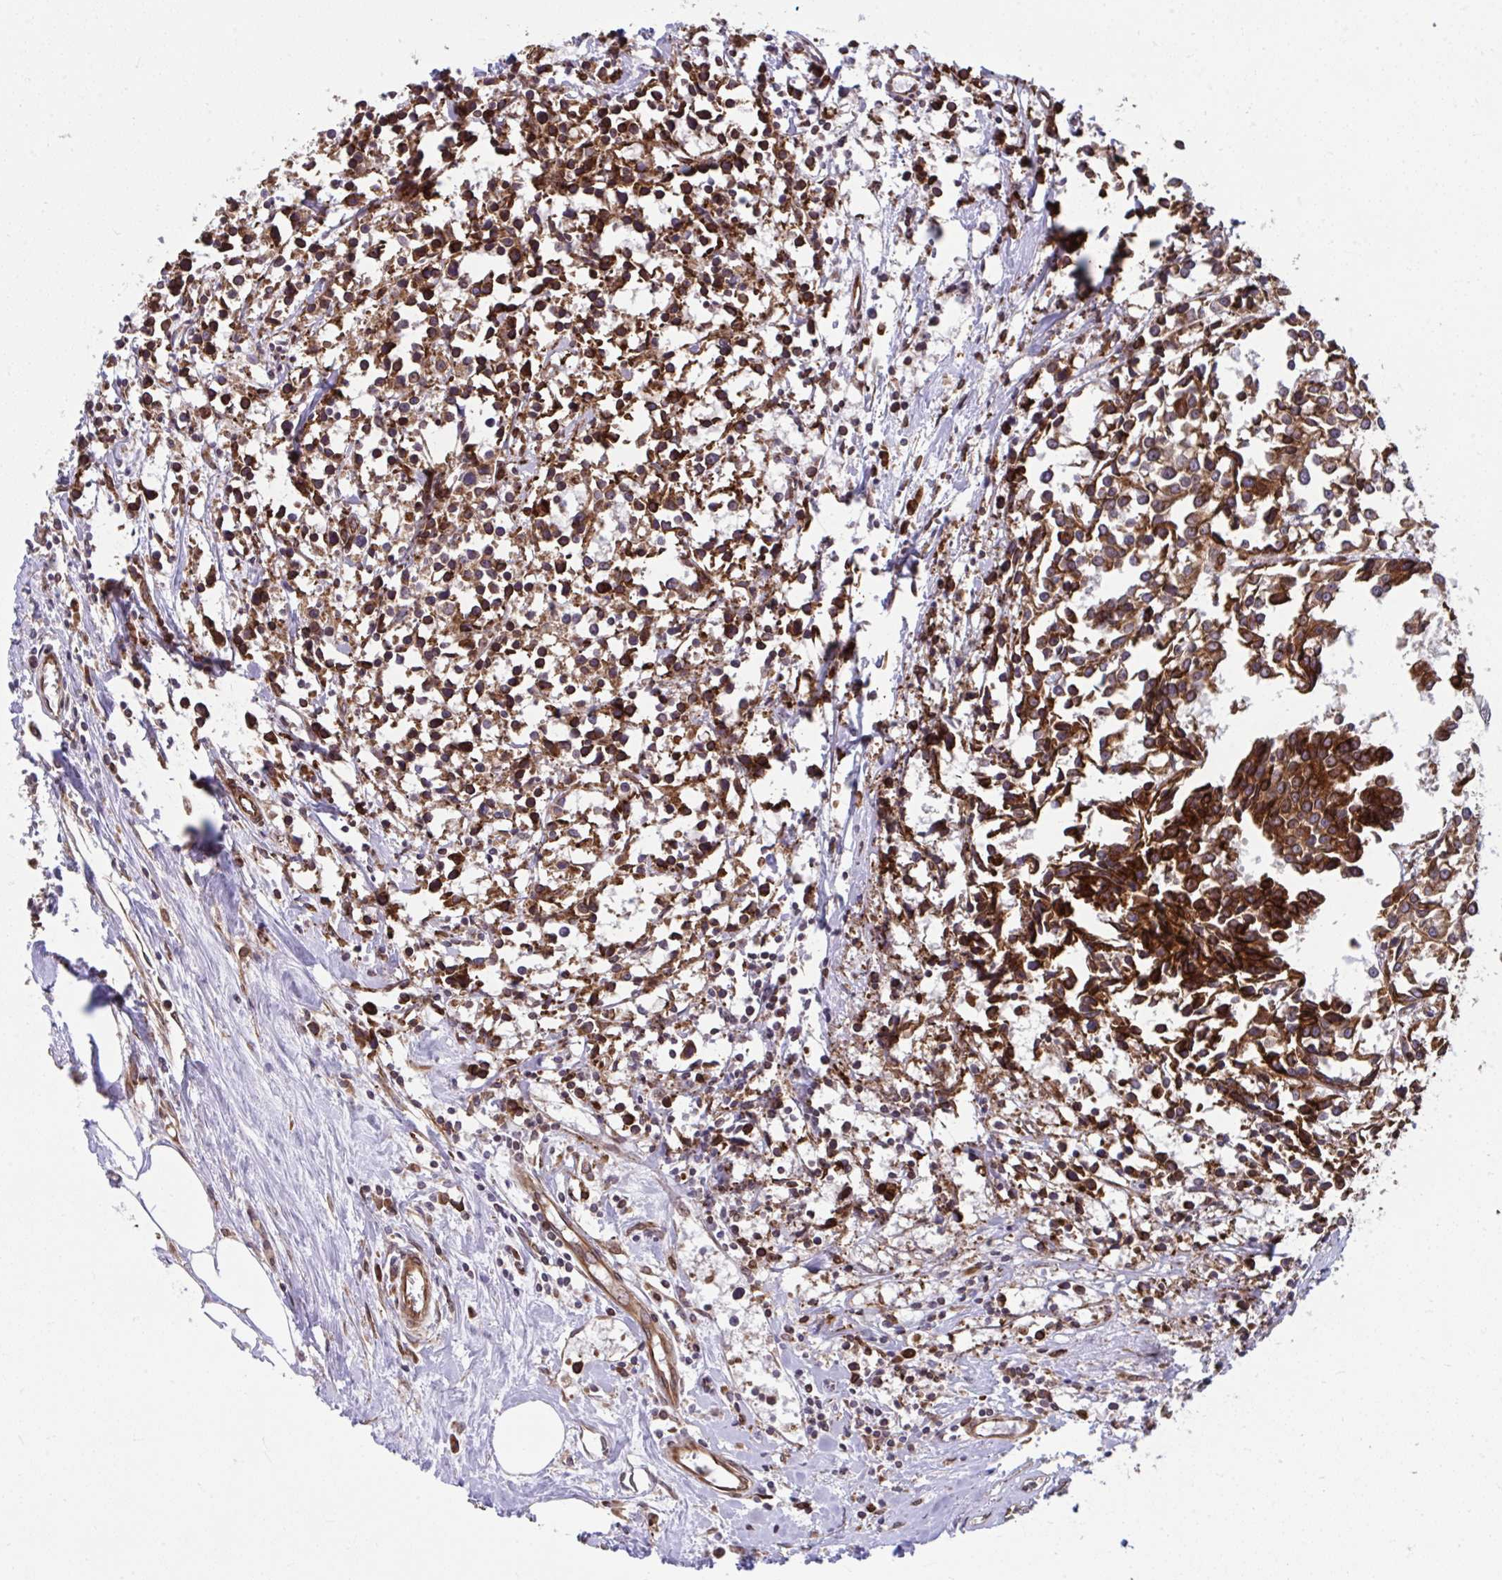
{"staining": {"intensity": "moderate", "quantity": ">75%", "location": "cytoplasmic/membranous"}, "tissue": "breast cancer", "cell_type": "Tumor cells", "image_type": "cancer", "snomed": [{"axis": "morphology", "description": "Duct carcinoma"}, {"axis": "topography", "description": "Breast"}], "caption": "Breast cancer was stained to show a protein in brown. There is medium levels of moderate cytoplasmic/membranous expression in about >75% of tumor cells. (DAB IHC, brown staining for protein, blue staining for nuclei).", "gene": "STIM2", "patient": {"sex": "female", "age": 80}}